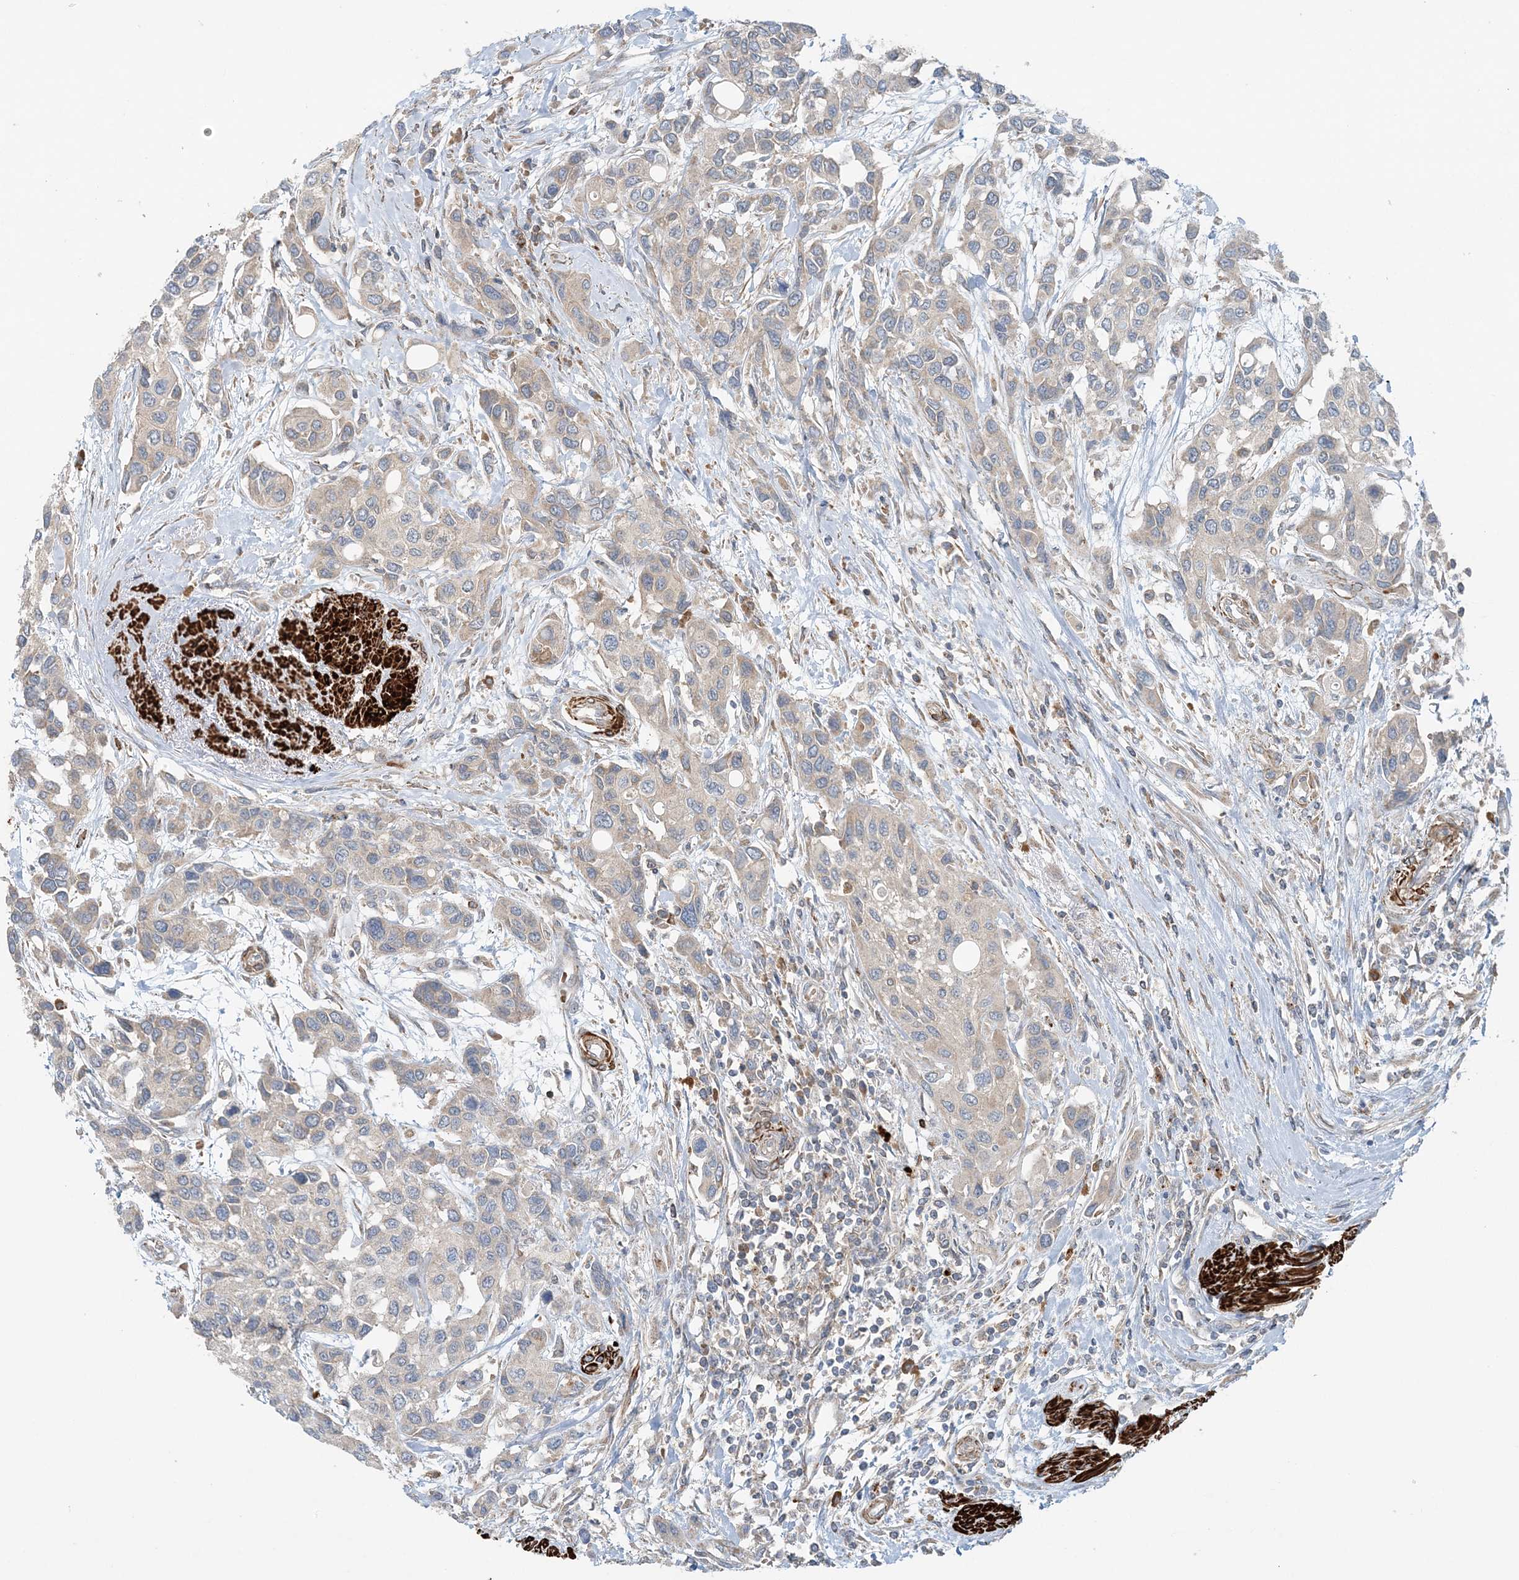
{"staining": {"intensity": "weak", "quantity": "<25%", "location": "cytoplasmic/membranous"}, "tissue": "urothelial cancer", "cell_type": "Tumor cells", "image_type": "cancer", "snomed": [{"axis": "morphology", "description": "Normal tissue, NOS"}, {"axis": "morphology", "description": "Urothelial carcinoma, High grade"}, {"axis": "topography", "description": "Vascular tissue"}, {"axis": "topography", "description": "Urinary bladder"}], "caption": "The histopathology image exhibits no staining of tumor cells in urothelial cancer. Nuclei are stained in blue.", "gene": "TTI1", "patient": {"sex": "female", "age": 56}}